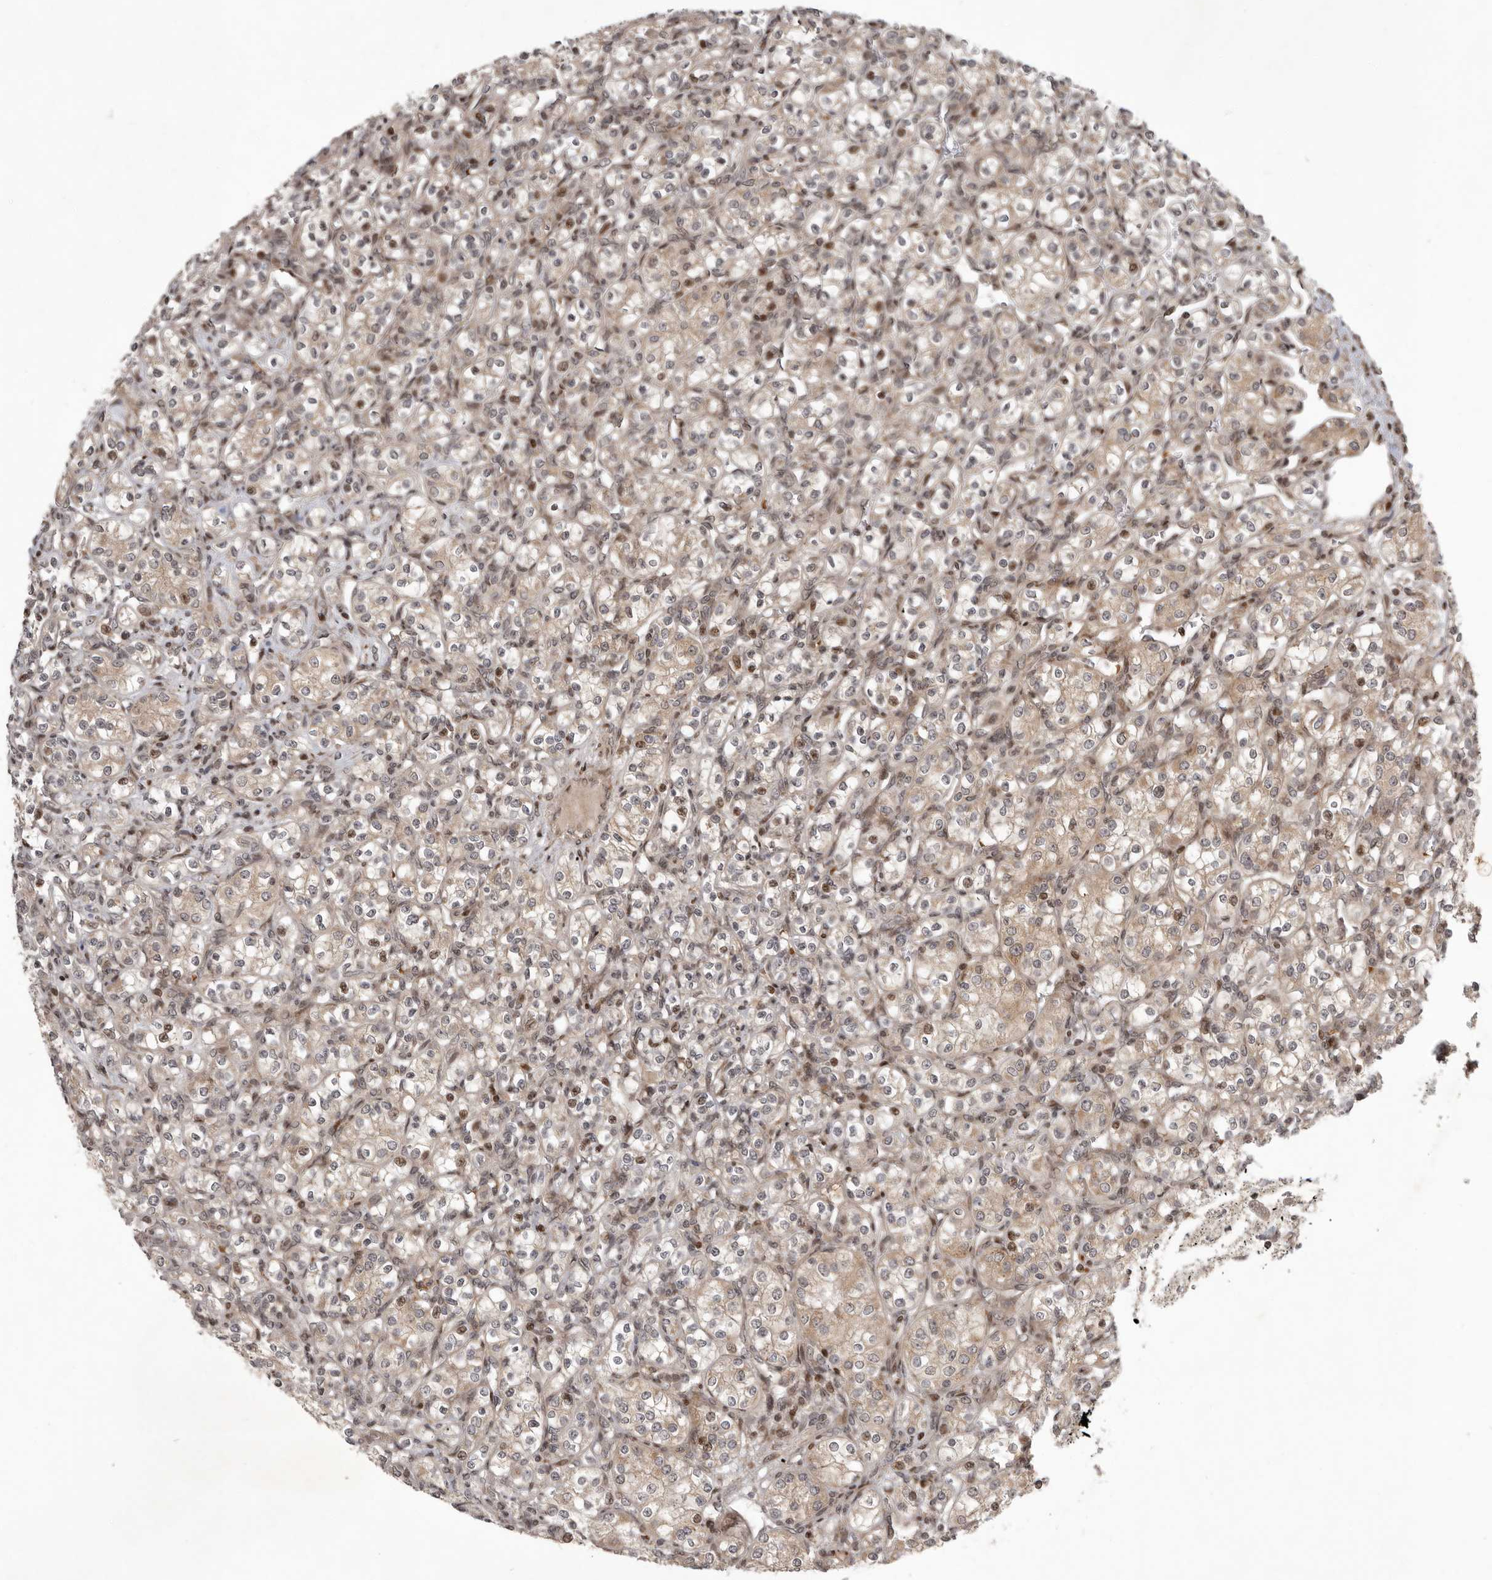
{"staining": {"intensity": "moderate", "quantity": "25%-75%", "location": "nuclear"}, "tissue": "renal cancer", "cell_type": "Tumor cells", "image_type": "cancer", "snomed": [{"axis": "morphology", "description": "Adenocarcinoma, NOS"}, {"axis": "topography", "description": "Kidney"}], "caption": "Protein expression analysis of human renal adenocarcinoma reveals moderate nuclear staining in about 25%-75% of tumor cells. (DAB (3,3'-diaminobenzidine) IHC, brown staining for protein, blue staining for nuclei).", "gene": "RABIF", "patient": {"sex": "male", "age": 77}}